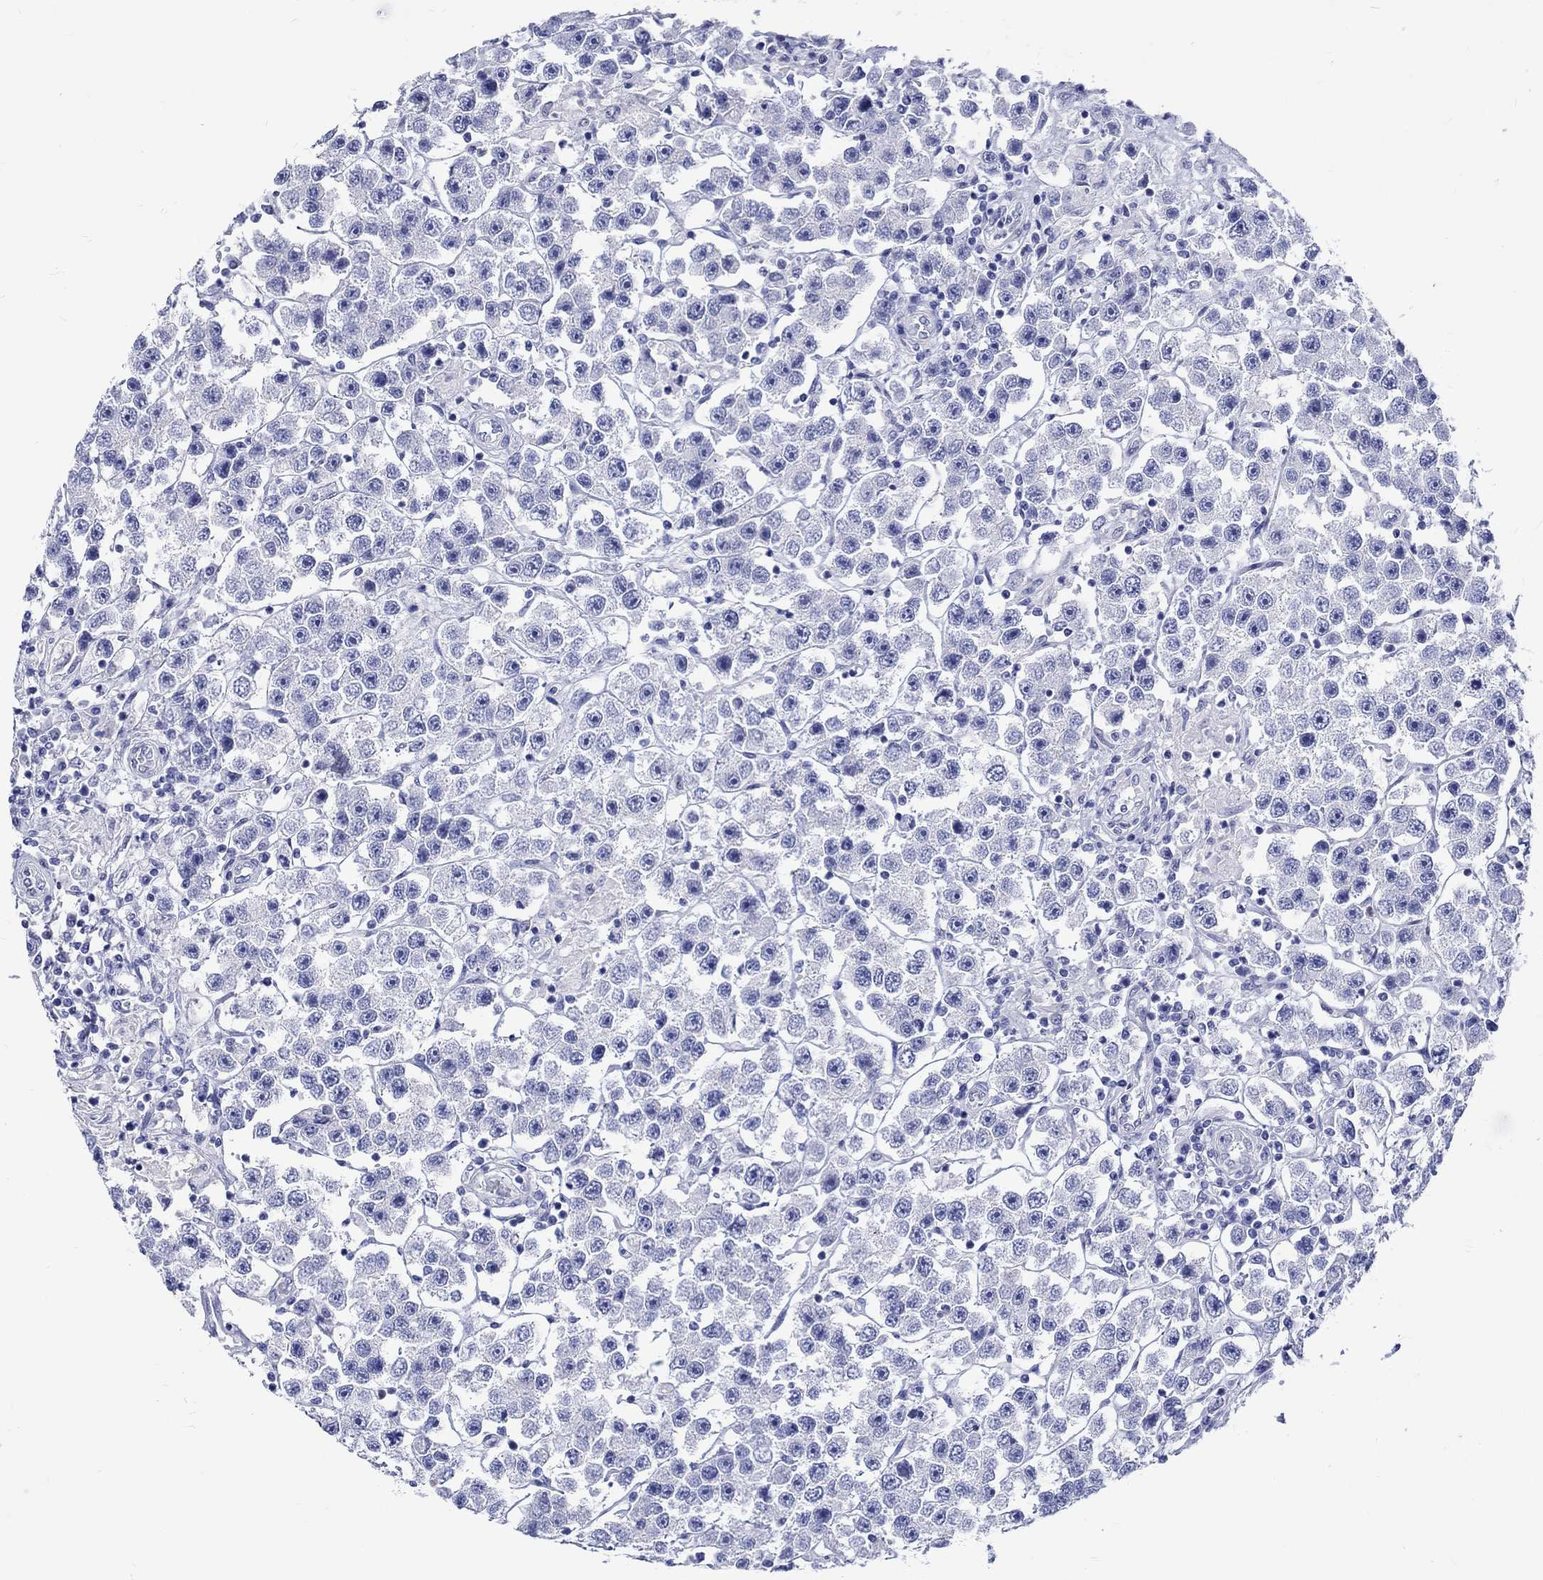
{"staining": {"intensity": "negative", "quantity": "none", "location": "none"}, "tissue": "testis cancer", "cell_type": "Tumor cells", "image_type": "cancer", "snomed": [{"axis": "morphology", "description": "Seminoma, NOS"}, {"axis": "topography", "description": "Testis"}], "caption": "An immunohistochemistry photomicrograph of seminoma (testis) is shown. There is no staining in tumor cells of seminoma (testis).", "gene": "SH2D7", "patient": {"sex": "male", "age": 45}}